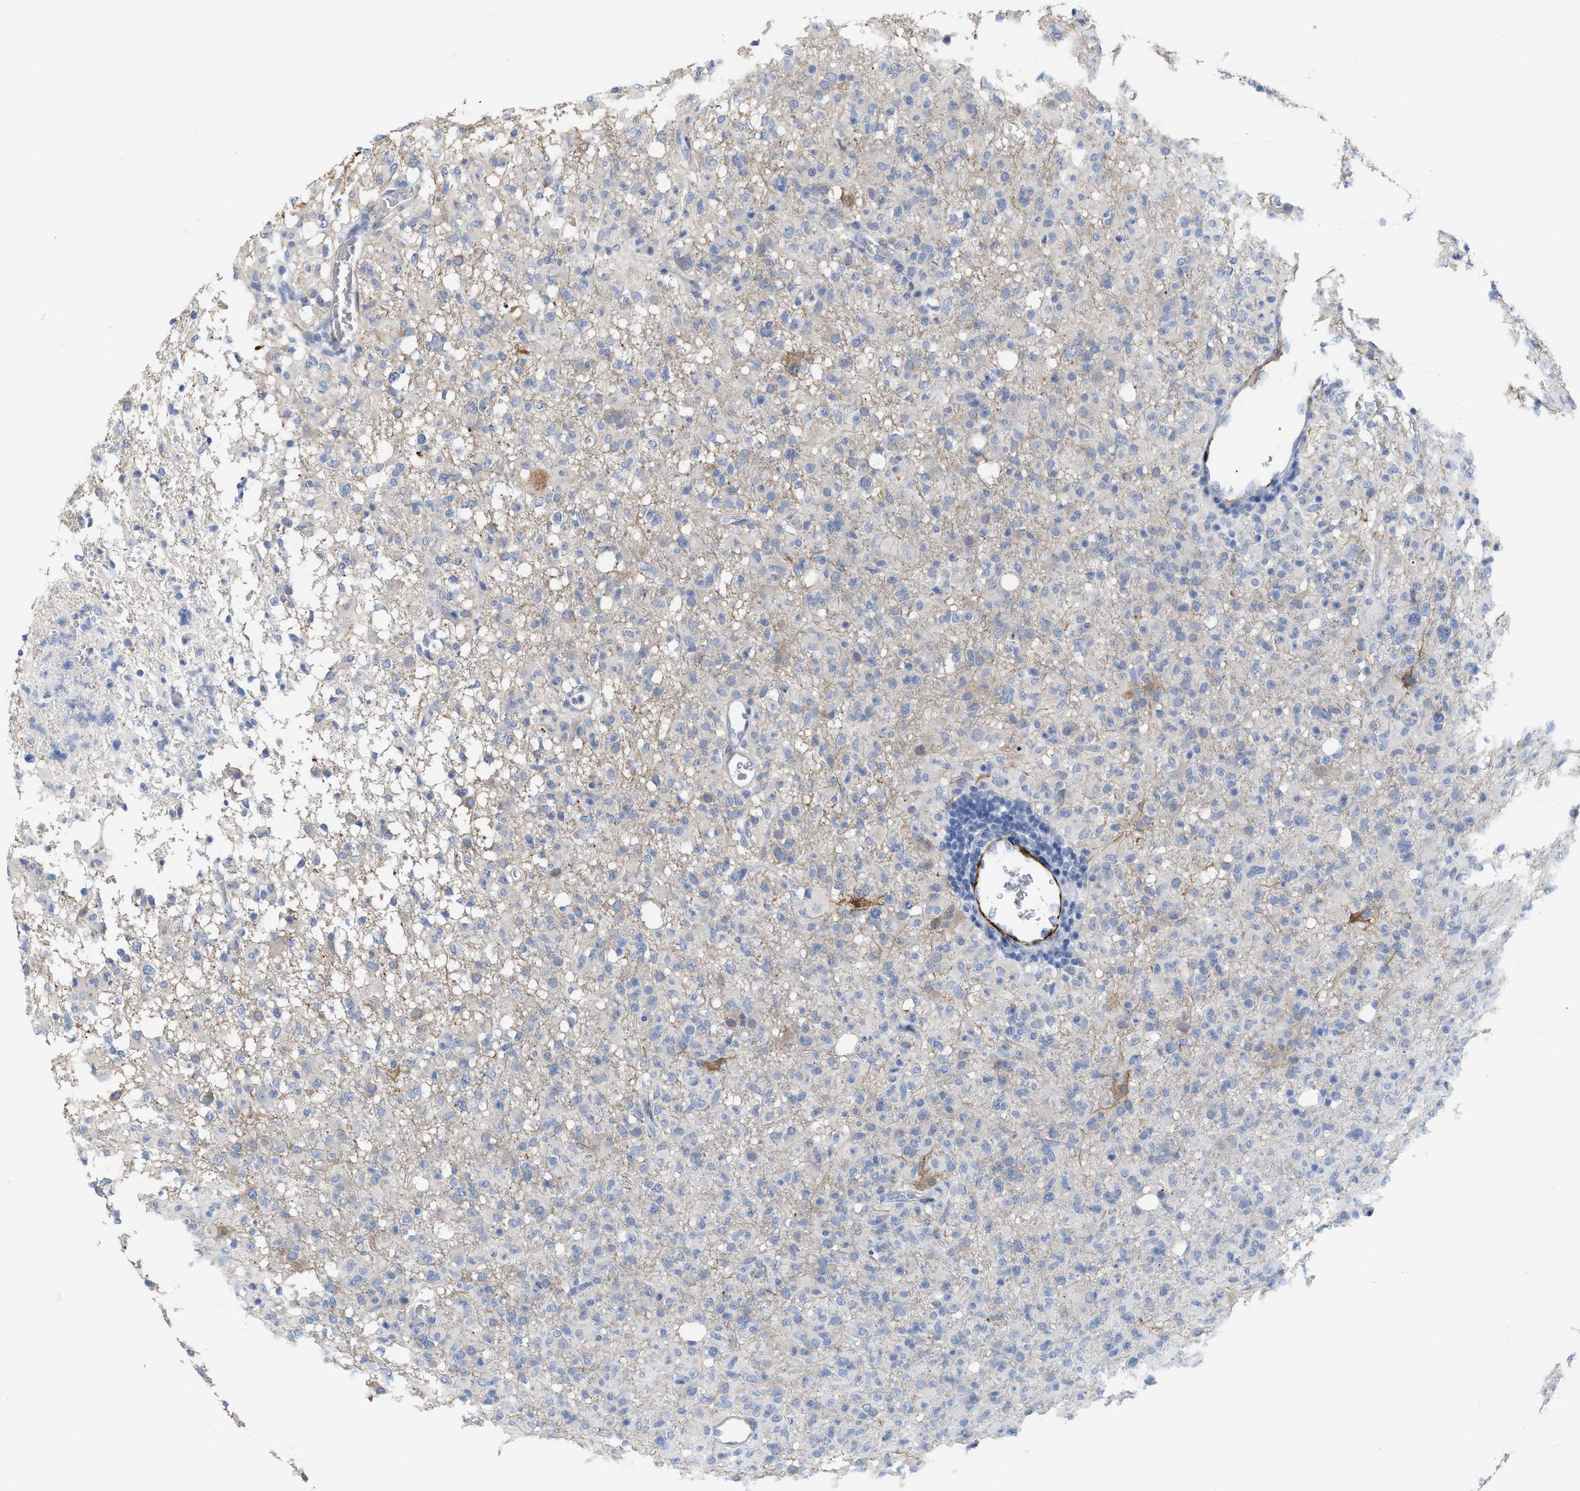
{"staining": {"intensity": "negative", "quantity": "none", "location": "none"}, "tissue": "glioma", "cell_type": "Tumor cells", "image_type": "cancer", "snomed": [{"axis": "morphology", "description": "Glioma, malignant, High grade"}, {"axis": "topography", "description": "Brain"}], "caption": "The photomicrograph shows no staining of tumor cells in high-grade glioma (malignant).", "gene": "TAGLN", "patient": {"sex": "female", "age": 57}}